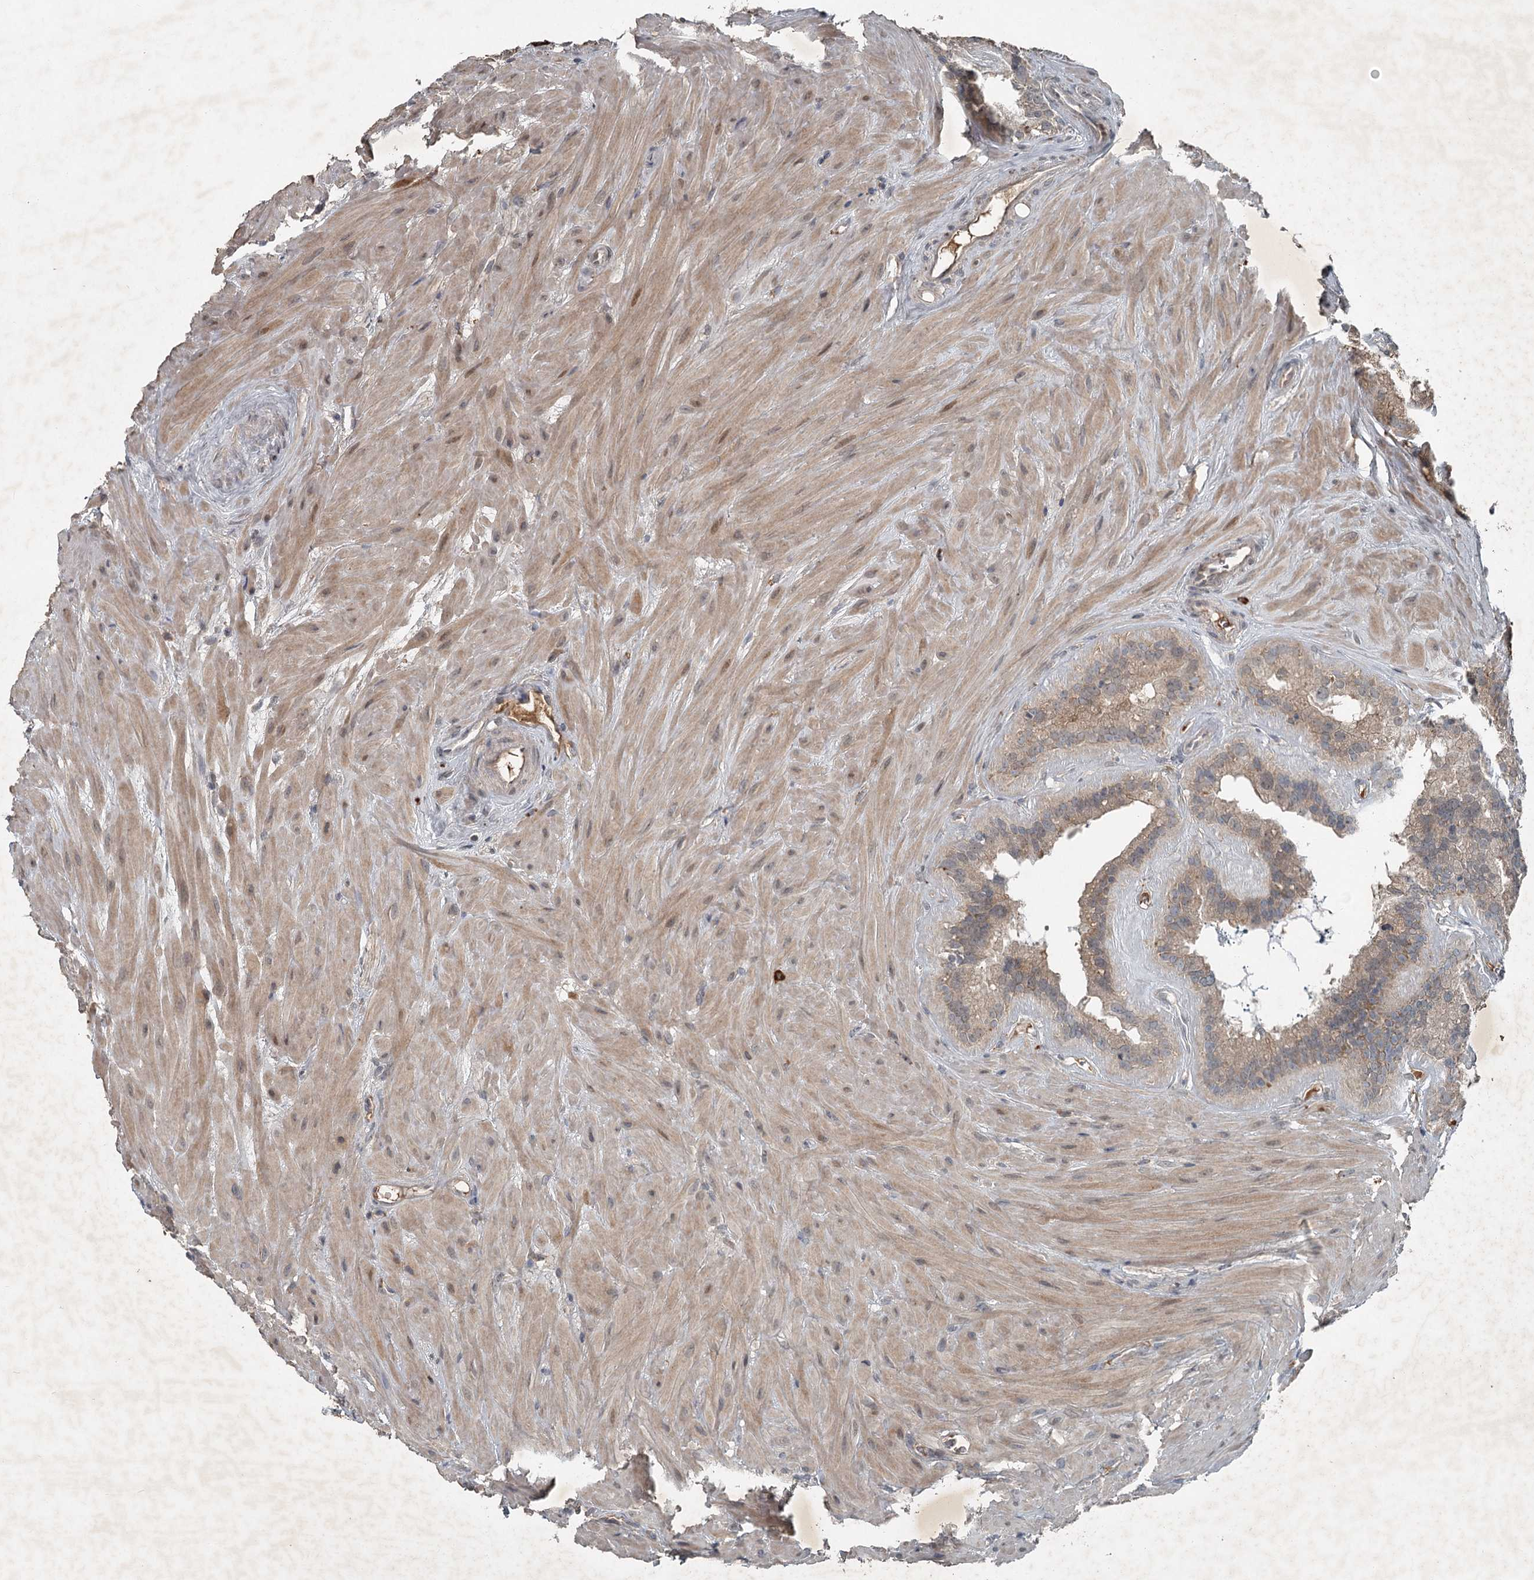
{"staining": {"intensity": "moderate", "quantity": ">75%", "location": "cytoplasmic/membranous"}, "tissue": "seminal vesicle", "cell_type": "Glandular cells", "image_type": "normal", "snomed": [{"axis": "morphology", "description": "Normal tissue, NOS"}, {"axis": "topography", "description": "Prostate"}, {"axis": "topography", "description": "Seminal veicle"}], "caption": "IHC micrograph of benign seminal vesicle: human seminal vesicle stained using IHC reveals medium levels of moderate protein expression localized specifically in the cytoplasmic/membranous of glandular cells, appearing as a cytoplasmic/membranous brown color.", "gene": "SLC39A8", "patient": {"sex": "male", "age": 59}}